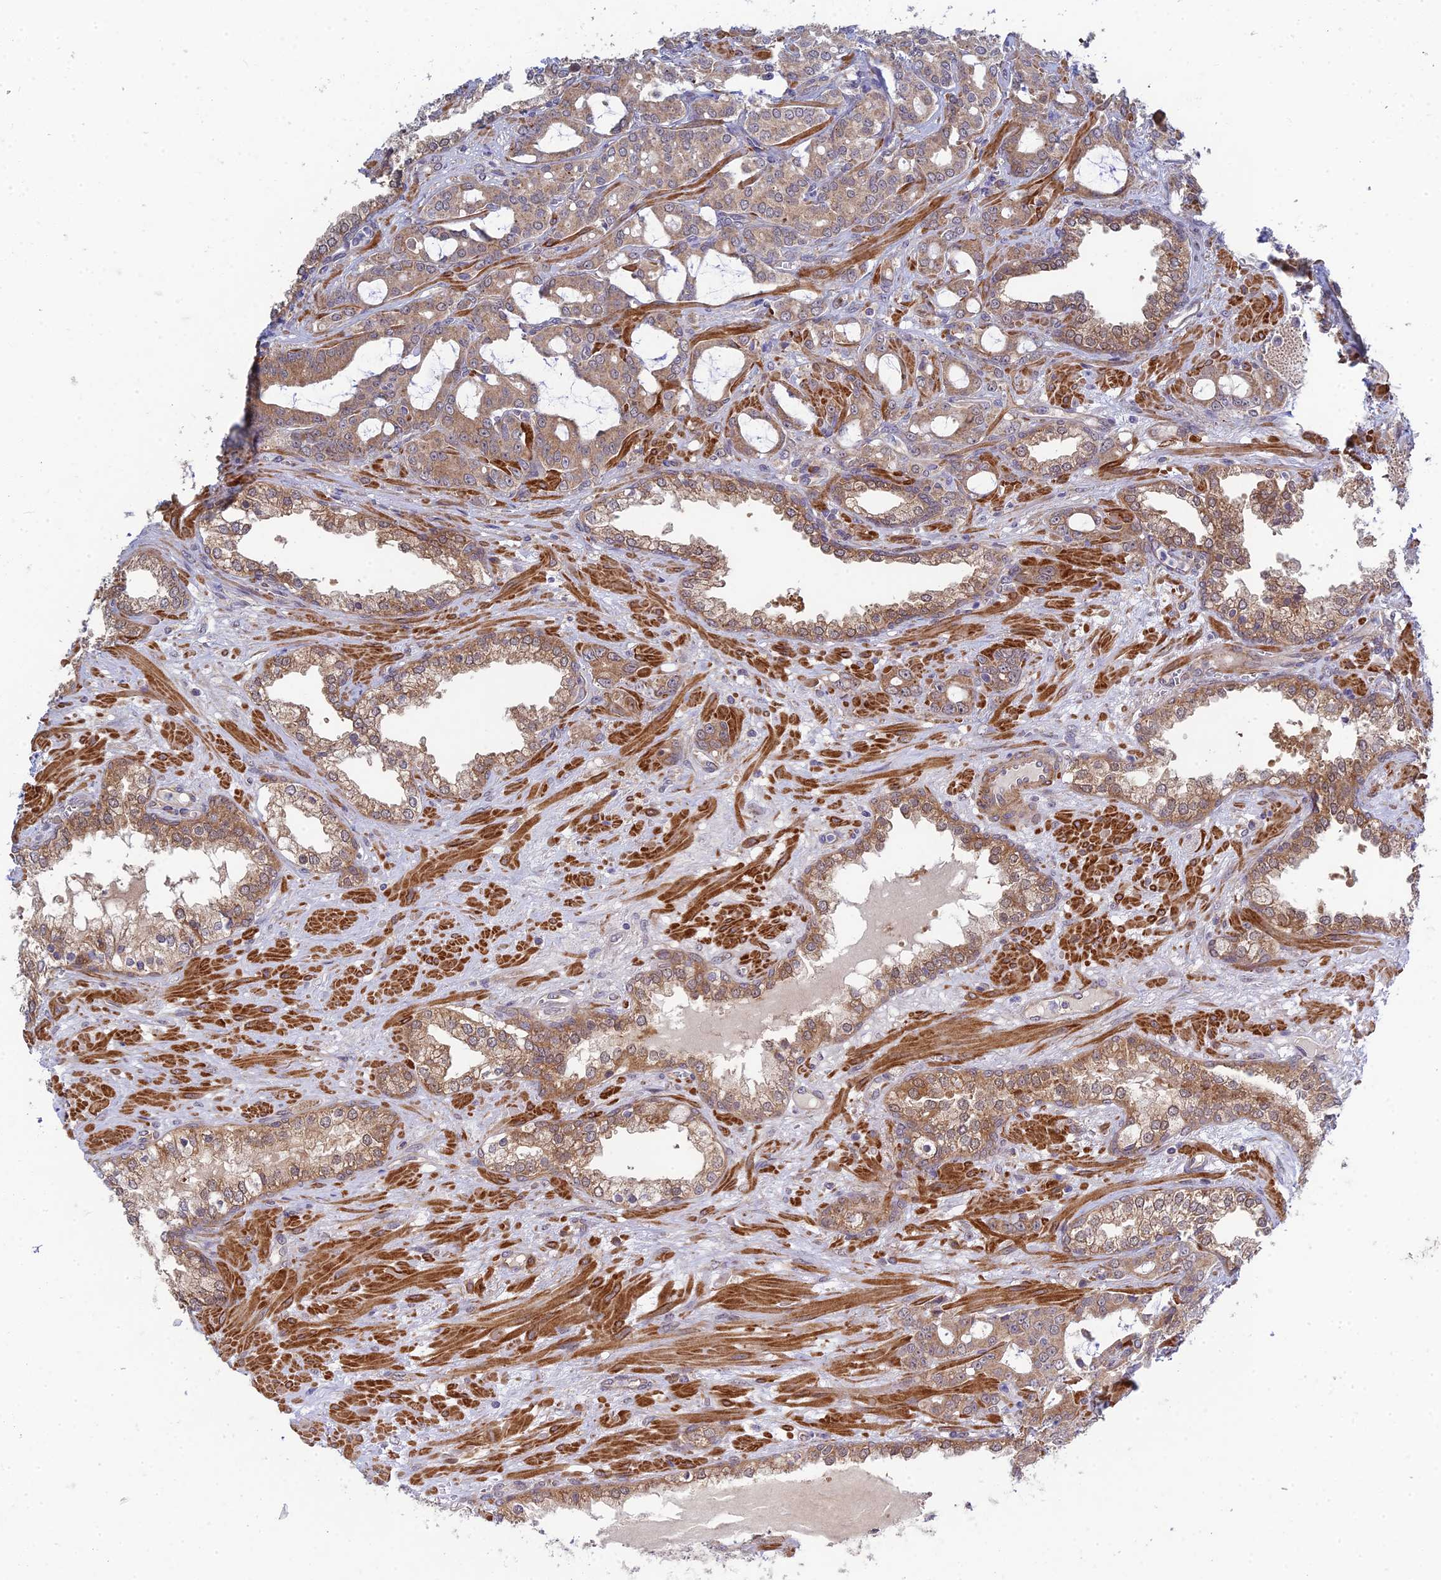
{"staining": {"intensity": "weak", "quantity": ">75%", "location": "cytoplasmic/membranous"}, "tissue": "prostate cancer", "cell_type": "Tumor cells", "image_type": "cancer", "snomed": [{"axis": "morphology", "description": "Adenocarcinoma, High grade"}, {"axis": "topography", "description": "Prostate"}], "caption": "DAB (3,3'-diaminobenzidine) immunohistochemical staining of human adenocarcinoma (high-grade) (prostate) reveals weak cytoplasmic/membranous protein expression in approximately >75% of tumor cells. The staining was performed using DAB to visualize the protein expression in brown, while the nuclei were stained in blue with hematoxylin (Magnification: 20x).", "gene": "INCA1", "patient": {"sex": "male", "age": 72}}